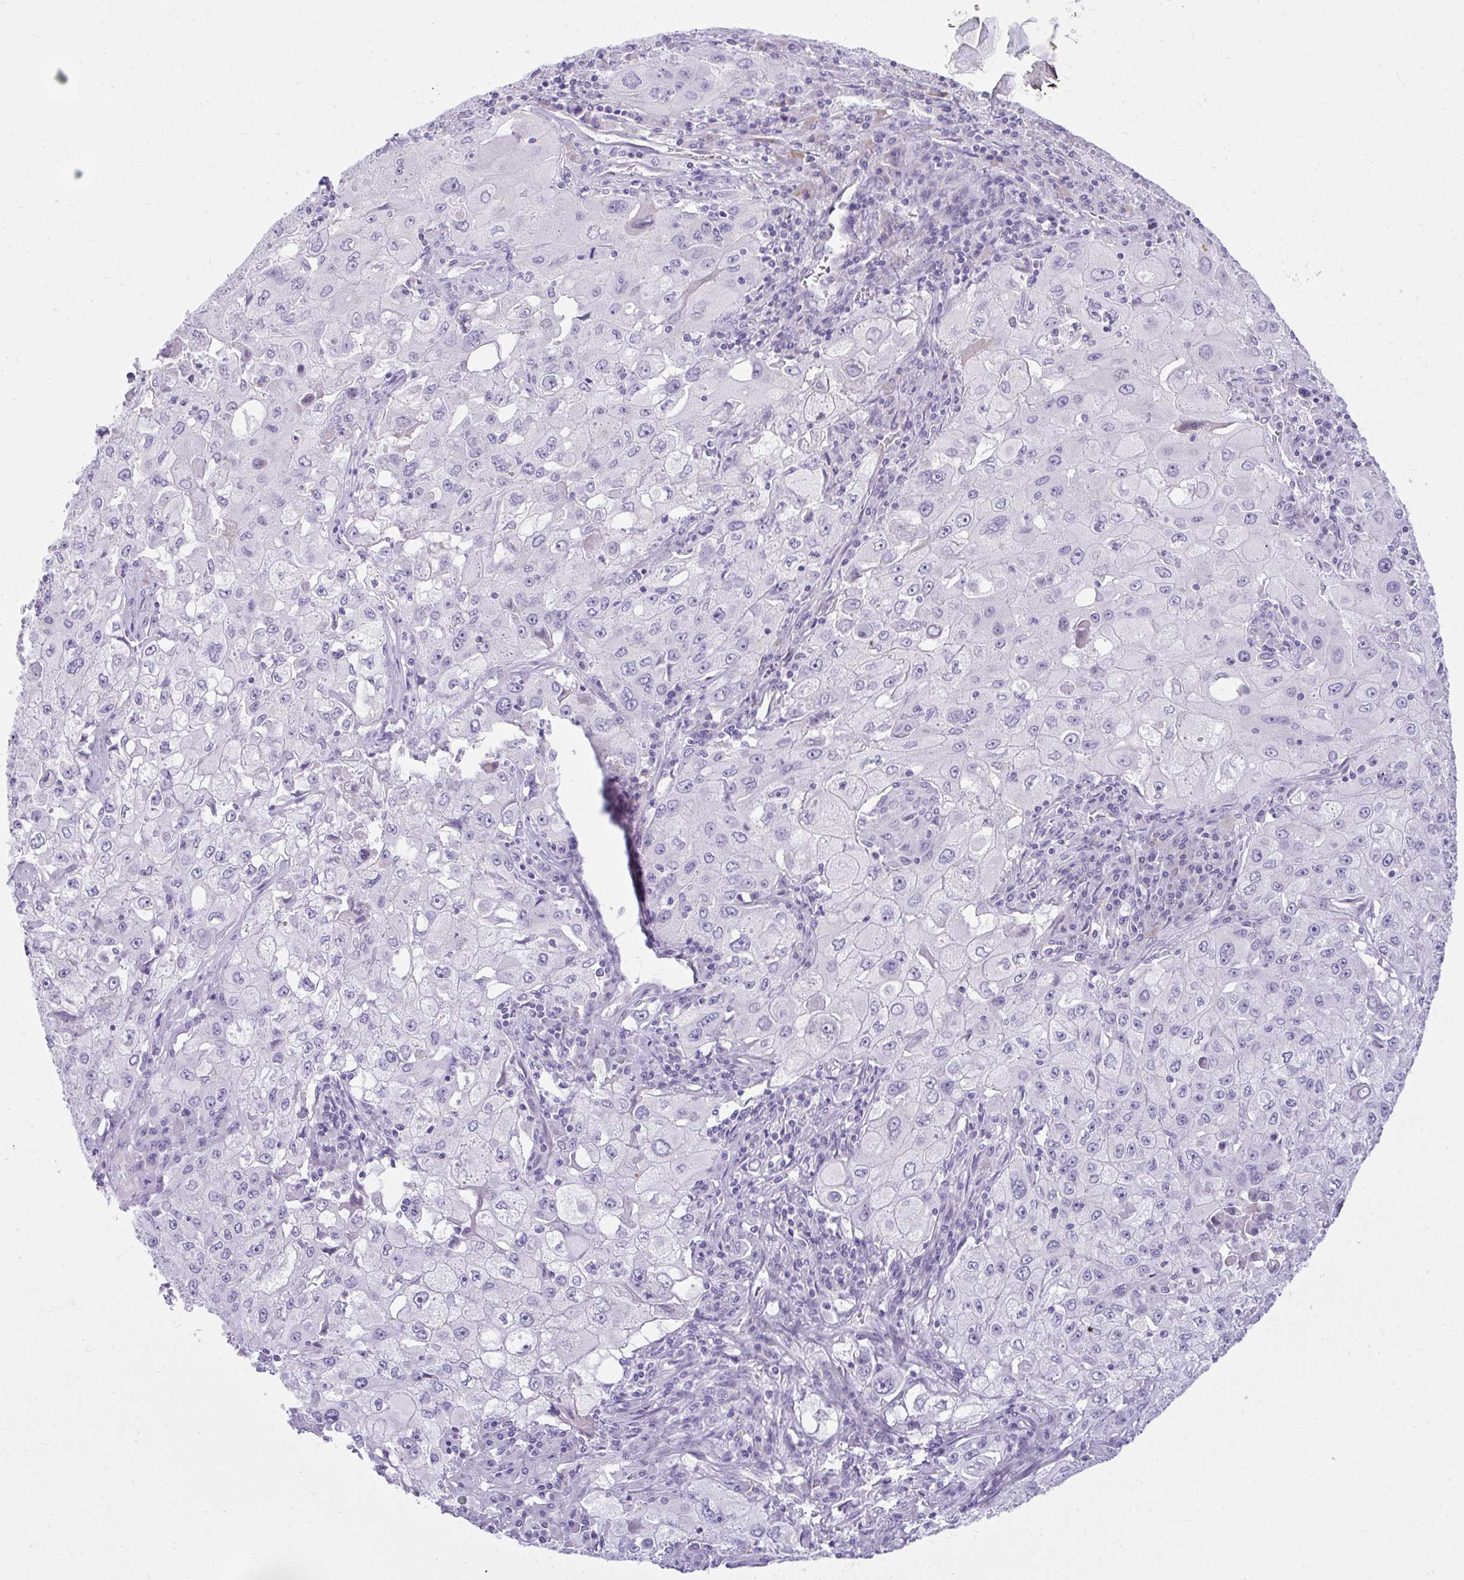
{"staining": {"intensity": "negative", "quantity": "none", "location": "none"}, "tissue": "lung cancer", "cell_type": "Tumor cells", "image_type": "cancer", "snomed": [{"axis": "morphology", "description": "Squamous cell carcinoma, NOS"}, {"axis": "topography", "description": "Lung"}], "caption": "A histopathology image of squamous cell carcinoma (lung) stained for a protein demonstrates no brown staining in tumor cells.", "gene": "PRAP1", "patient": {"sex": "male", "age": 63}}